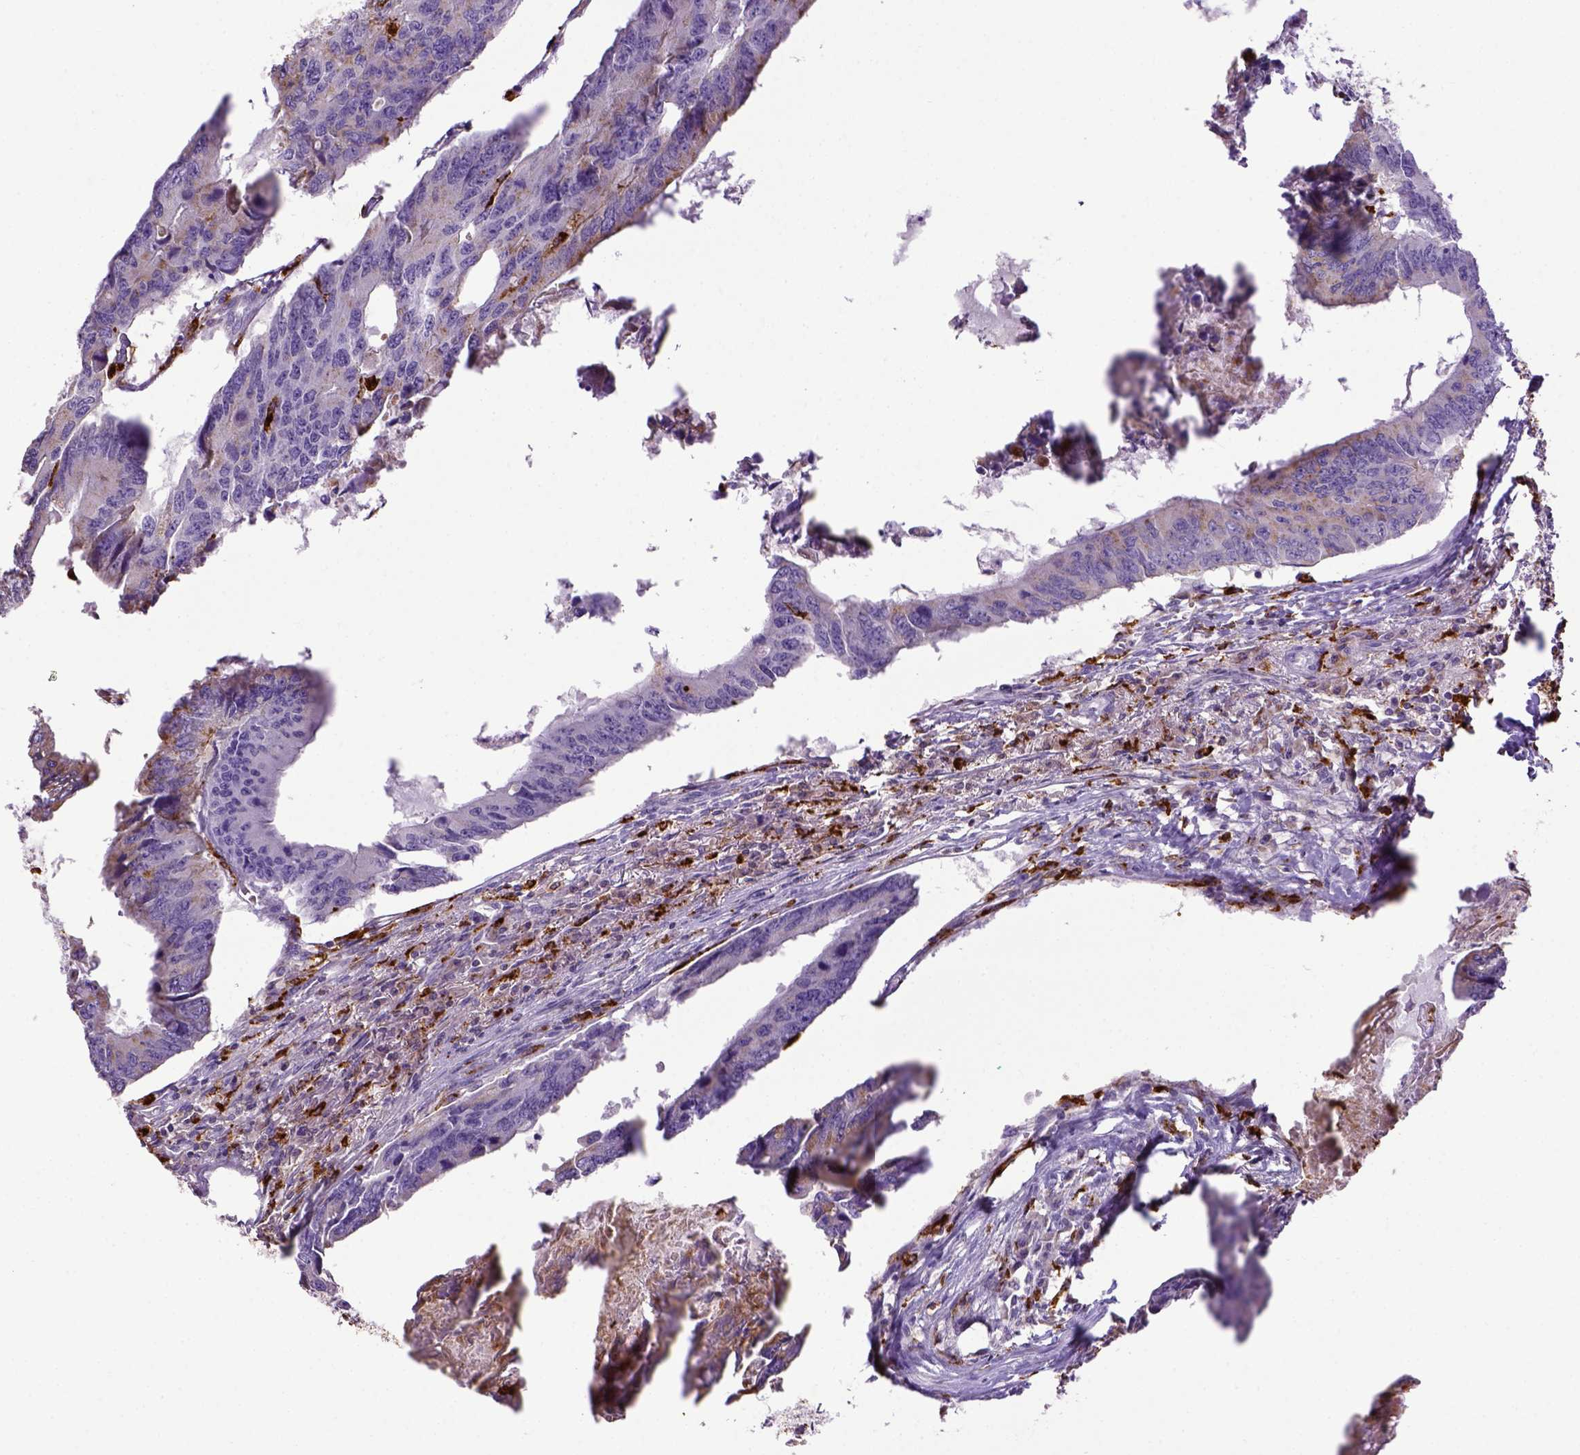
{"staining": {"intensity": "negative", "quantity": "none", "location": "none"}, "tissue": "colorectal cancer", "cell_type": "Tumor cells", "image_type": "cancer", "snomed": [{"axis": "morphology", "description": "Adenocarcinoma, NOS"}, {"axis": "topography", "description": "Colon"}], "caption": "Immunohistochemistry (IHC) micrograph of neoplastic tissue: human colorectal adenocarcinoma stained with DAB demonstrates no significant protein positivity in tumor cells. Brightfield microscopy of IHC stained with DAB (3,3'-diaminobenzidine) (brown) and hematoxylin (blue), captured at high magnification.", "gene": "CD68", "patient": {"sex": "male", "age": 53}}